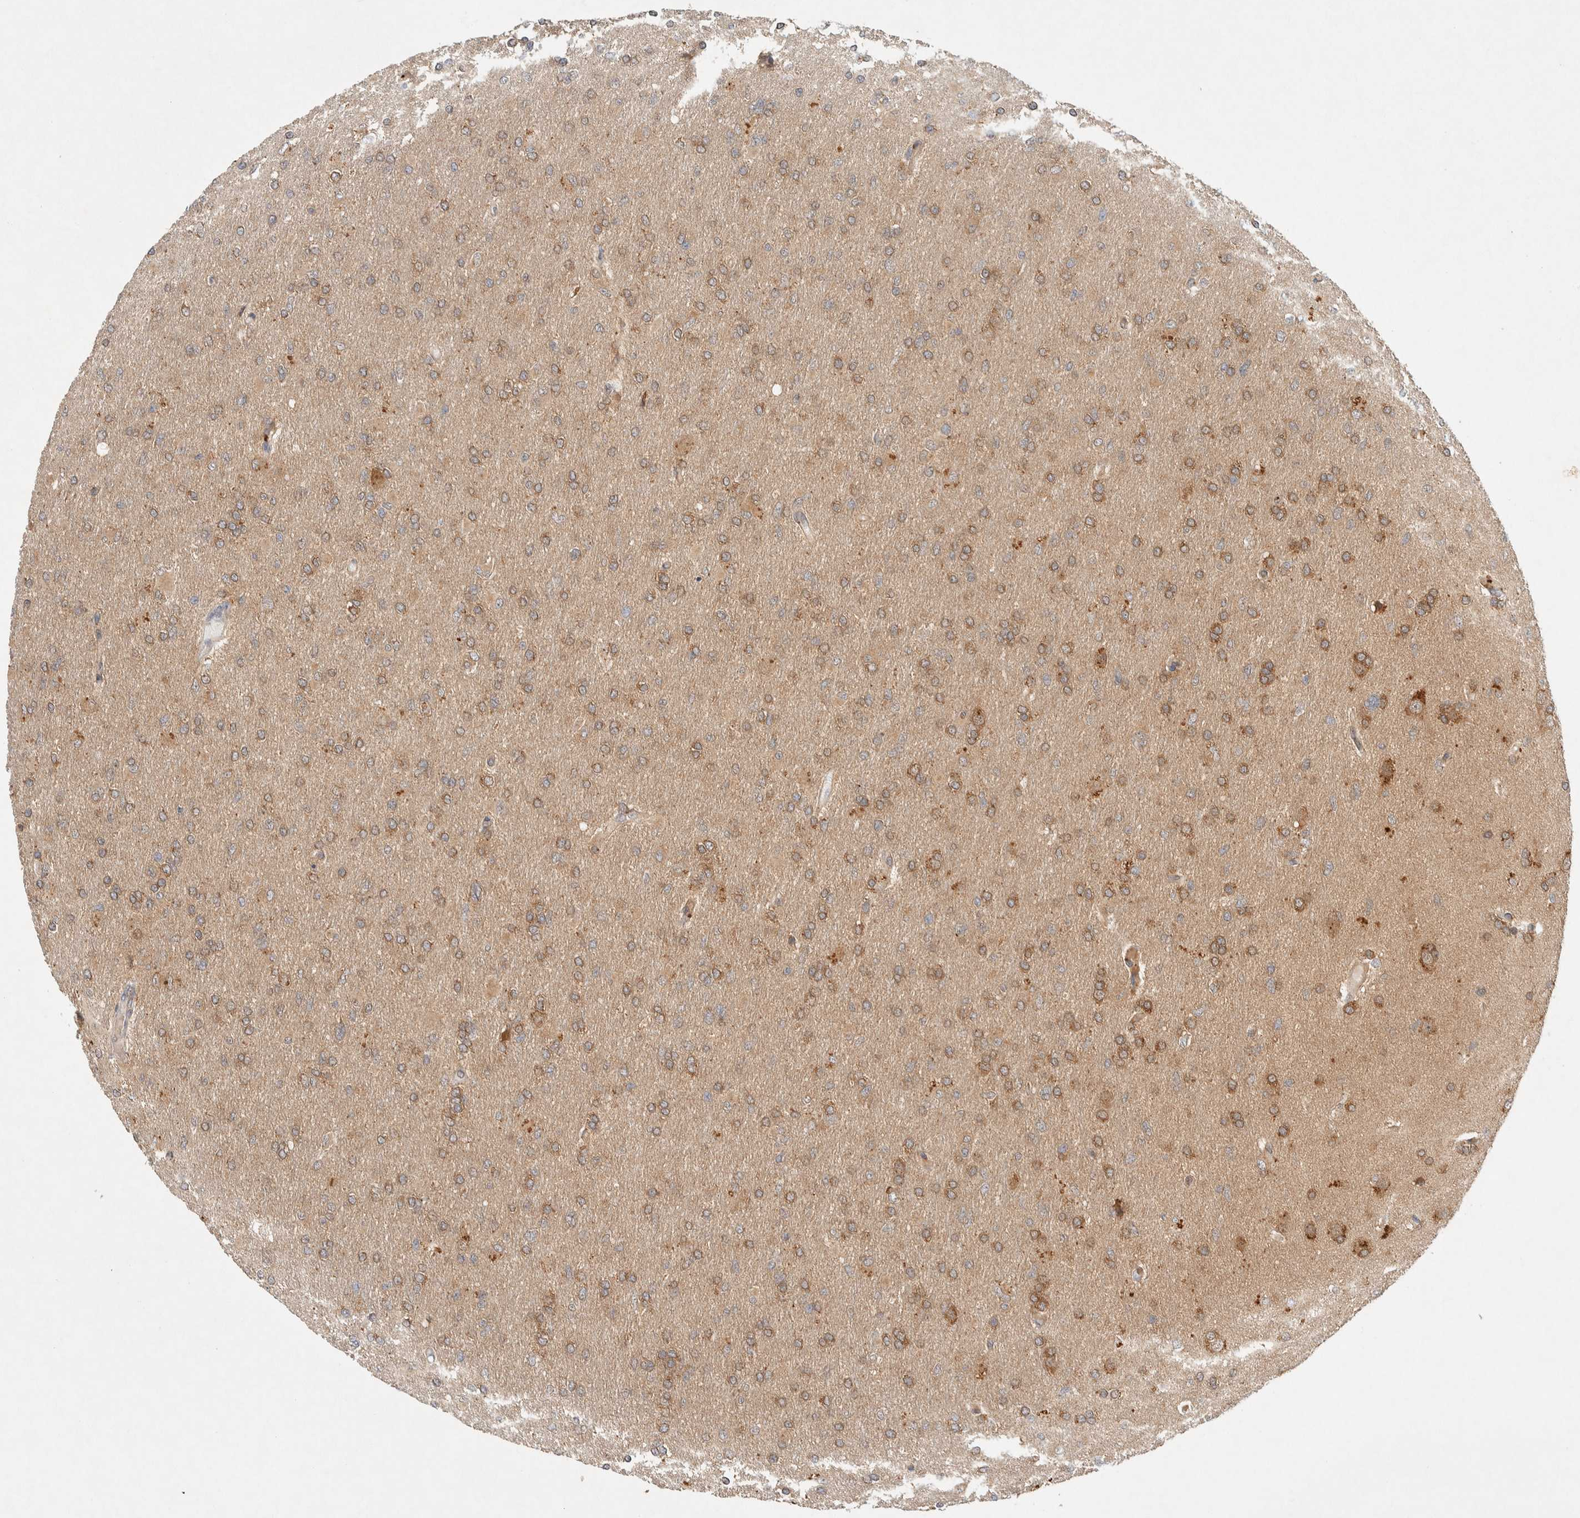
{"staining": {"intensity": "moderate", "quantity": "25%-75%", "location": "cytoplasmic/membranous"}, "tissue": "glioma", "cell_type": "Tumor cells", "image_type": "cancer", "snomed": [{"axis": "morphology", "description": "Glioma, malignant, High grade"}, {"axis": "topography", "description": "Cerebral cortex"}], "caption": "IHC photomicrograph of human malignant high-grade glioma stained for a protein (brown), which displays medium levels of moderate cytoplasmic/membranous expression in about 25%-75% of tumor cells.", "gene": "PXK", "patient": {"sex": "female", "age": 36}}